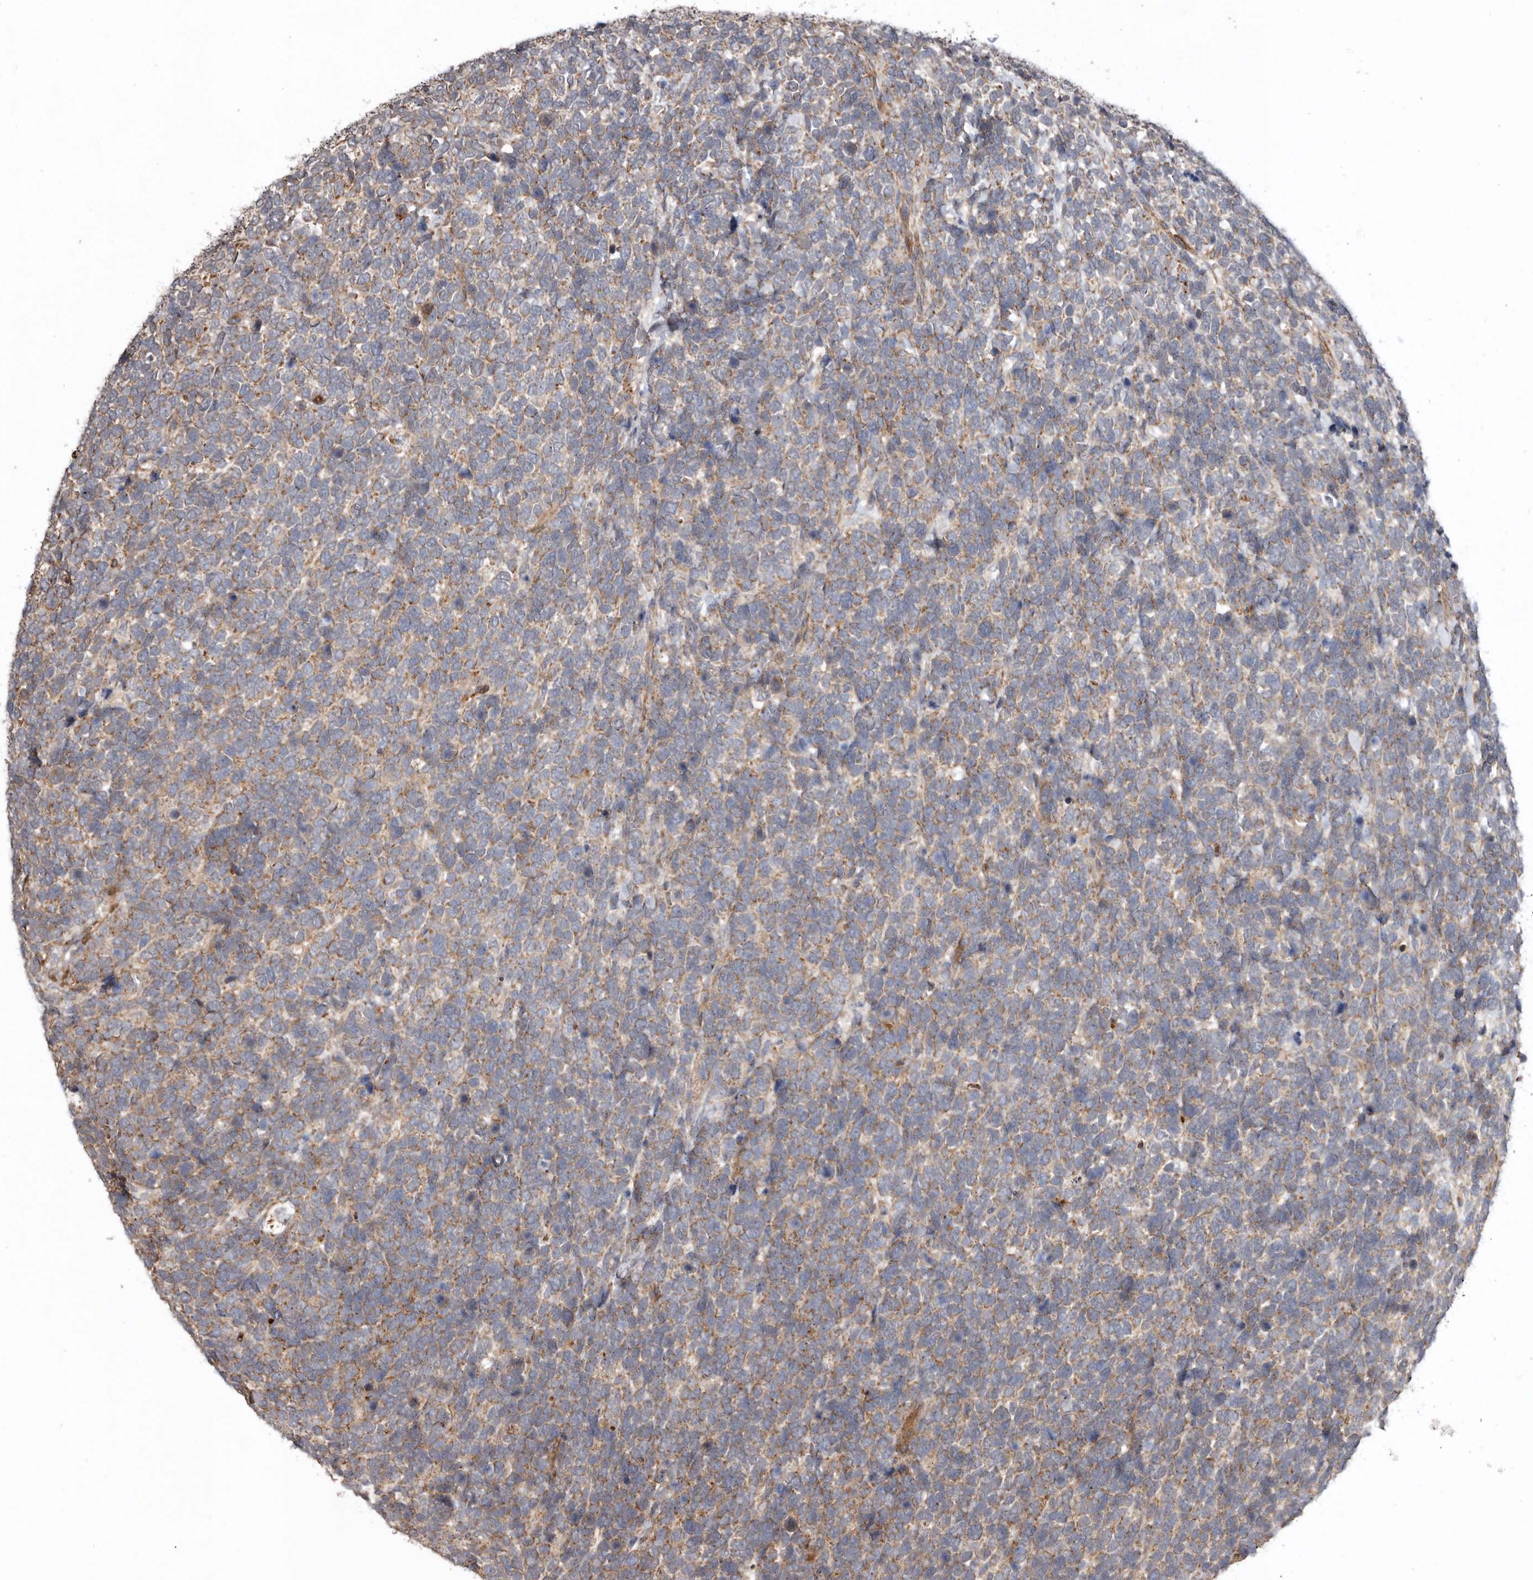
{"staining": {"intensity": "weak", "quantity": ">75%", "location": "cytoplasmic/membranous"}, "tissue": "urothelial cancer", "cell_type": "Tumor cells", "image_type": "cancer", "snomed": [{"axis": "morphology", "description": "Urothelial carcinoma, High grade"}, {"axis": "topography", "description": "Urinary bladder"}], "caption": "Protein staining by immunohistochemistry shows weak cytoplasmic/membranous staining in approximately >75% of tumor cells in urothelial cancer.", "gene": "PROKR1", "patient": {"sex": "female", "age": 80}}